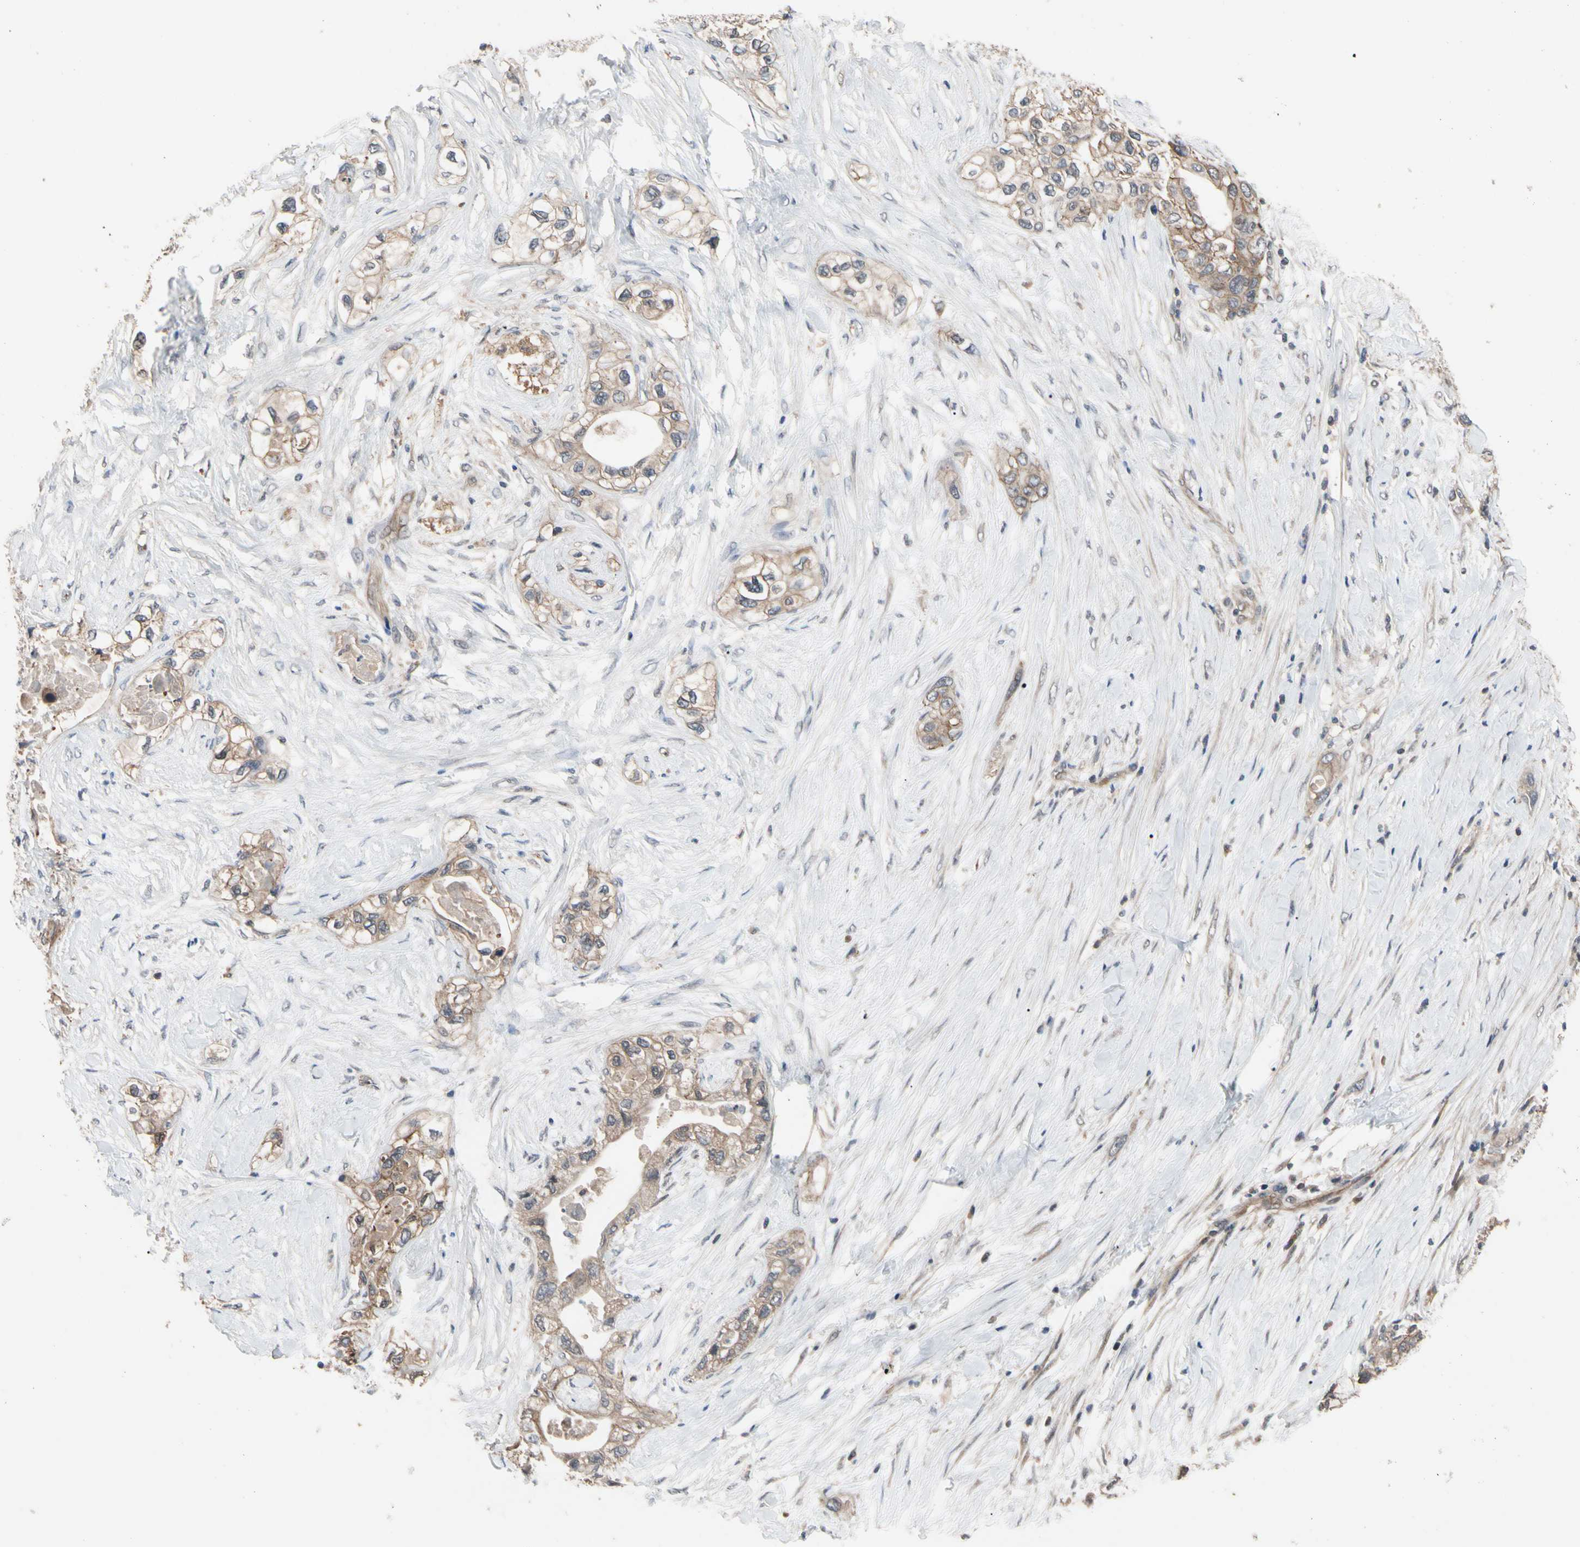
{"staining": {"intensity": "moderate", "quantity": ">75%", "location": "cytoplasmic/membranous"}, "tissue": "pancreatic cancer", "cell_type": "Tumor cells", "image_type": "cancer", "snomed": [{"axis": "morphology", "description": "Adenocarcinoma, NOS"}, {"axis": "topography", "description": "Pancreas"}], "caption": "IHC (DAB (3,3'-diaminobenzidine)) staining of adenocarcinoma (pancreatic) shows moderate cytoplasmic/membranous protein expression in about >75% of tumor cells. The staining was performed using DAB (3,3'-diaminobenzidine) to visualize the protein expression in brown, while the nuclei were stained in blue with hematoxylin (Magnification: 20x).", "gene": "DPP8", "patient": {"sex": "female", "age": 70}}